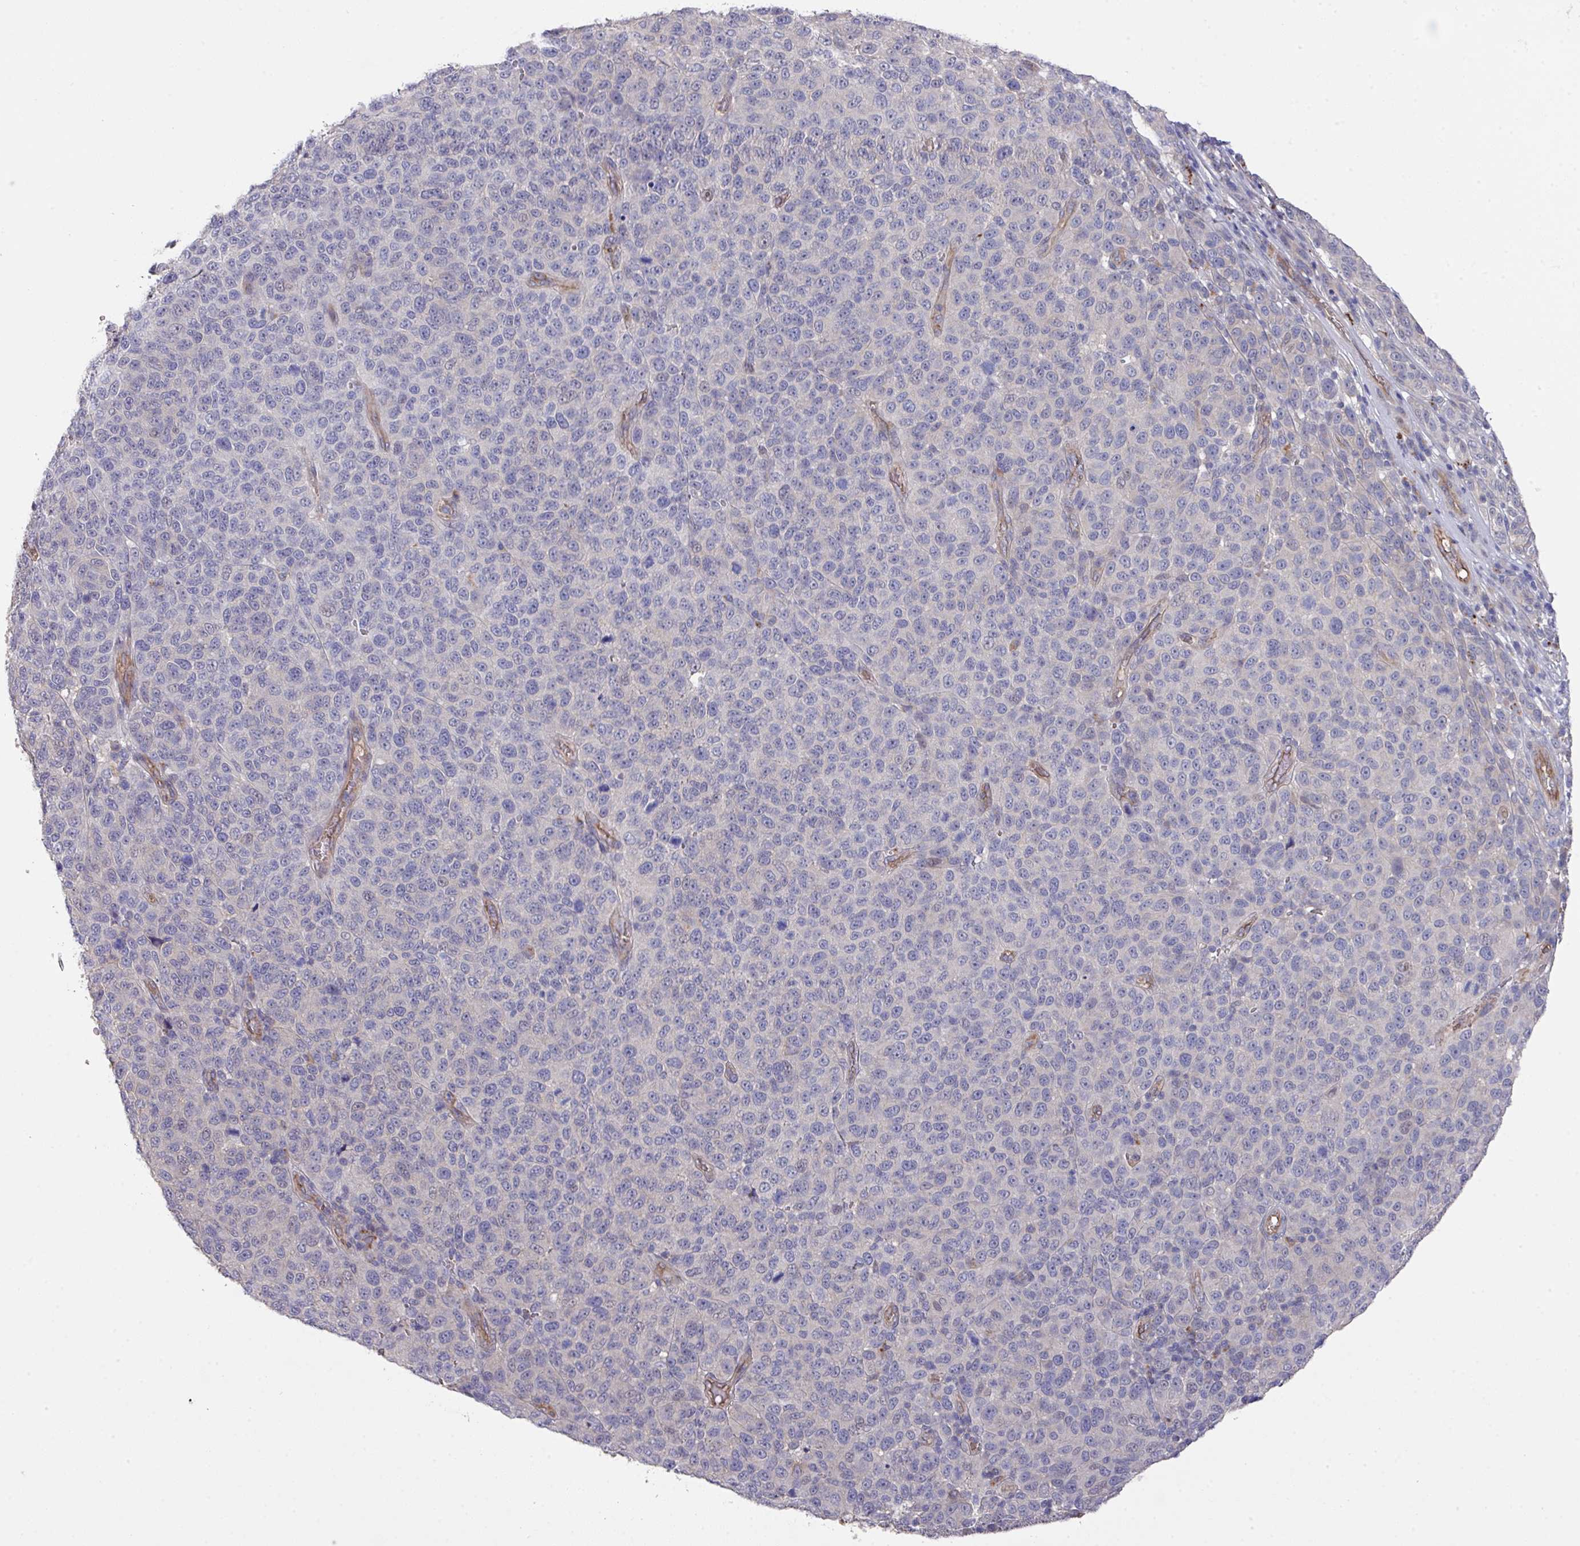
{"staining": {"intensity": "moderate", "quantity": "<25%", "location": "cytoplasmic/membranous"}, "tissue": "melanoma", "cell_type": "Tumor cells", "image_type": "cancer", "snomed": [{"axis": "morphology", "description": "Malignant melanoma, NOS"}, {"axis": "topography", "description": "Skin"}], "caption": "Immunohistochemical staining of human melanoma demonstrates low levels of moderate cytoplasmic/membranous expression in about <25% of tumor cells.", "gene": "PRR5", "patient": {"sex": "male", "age": 49}}